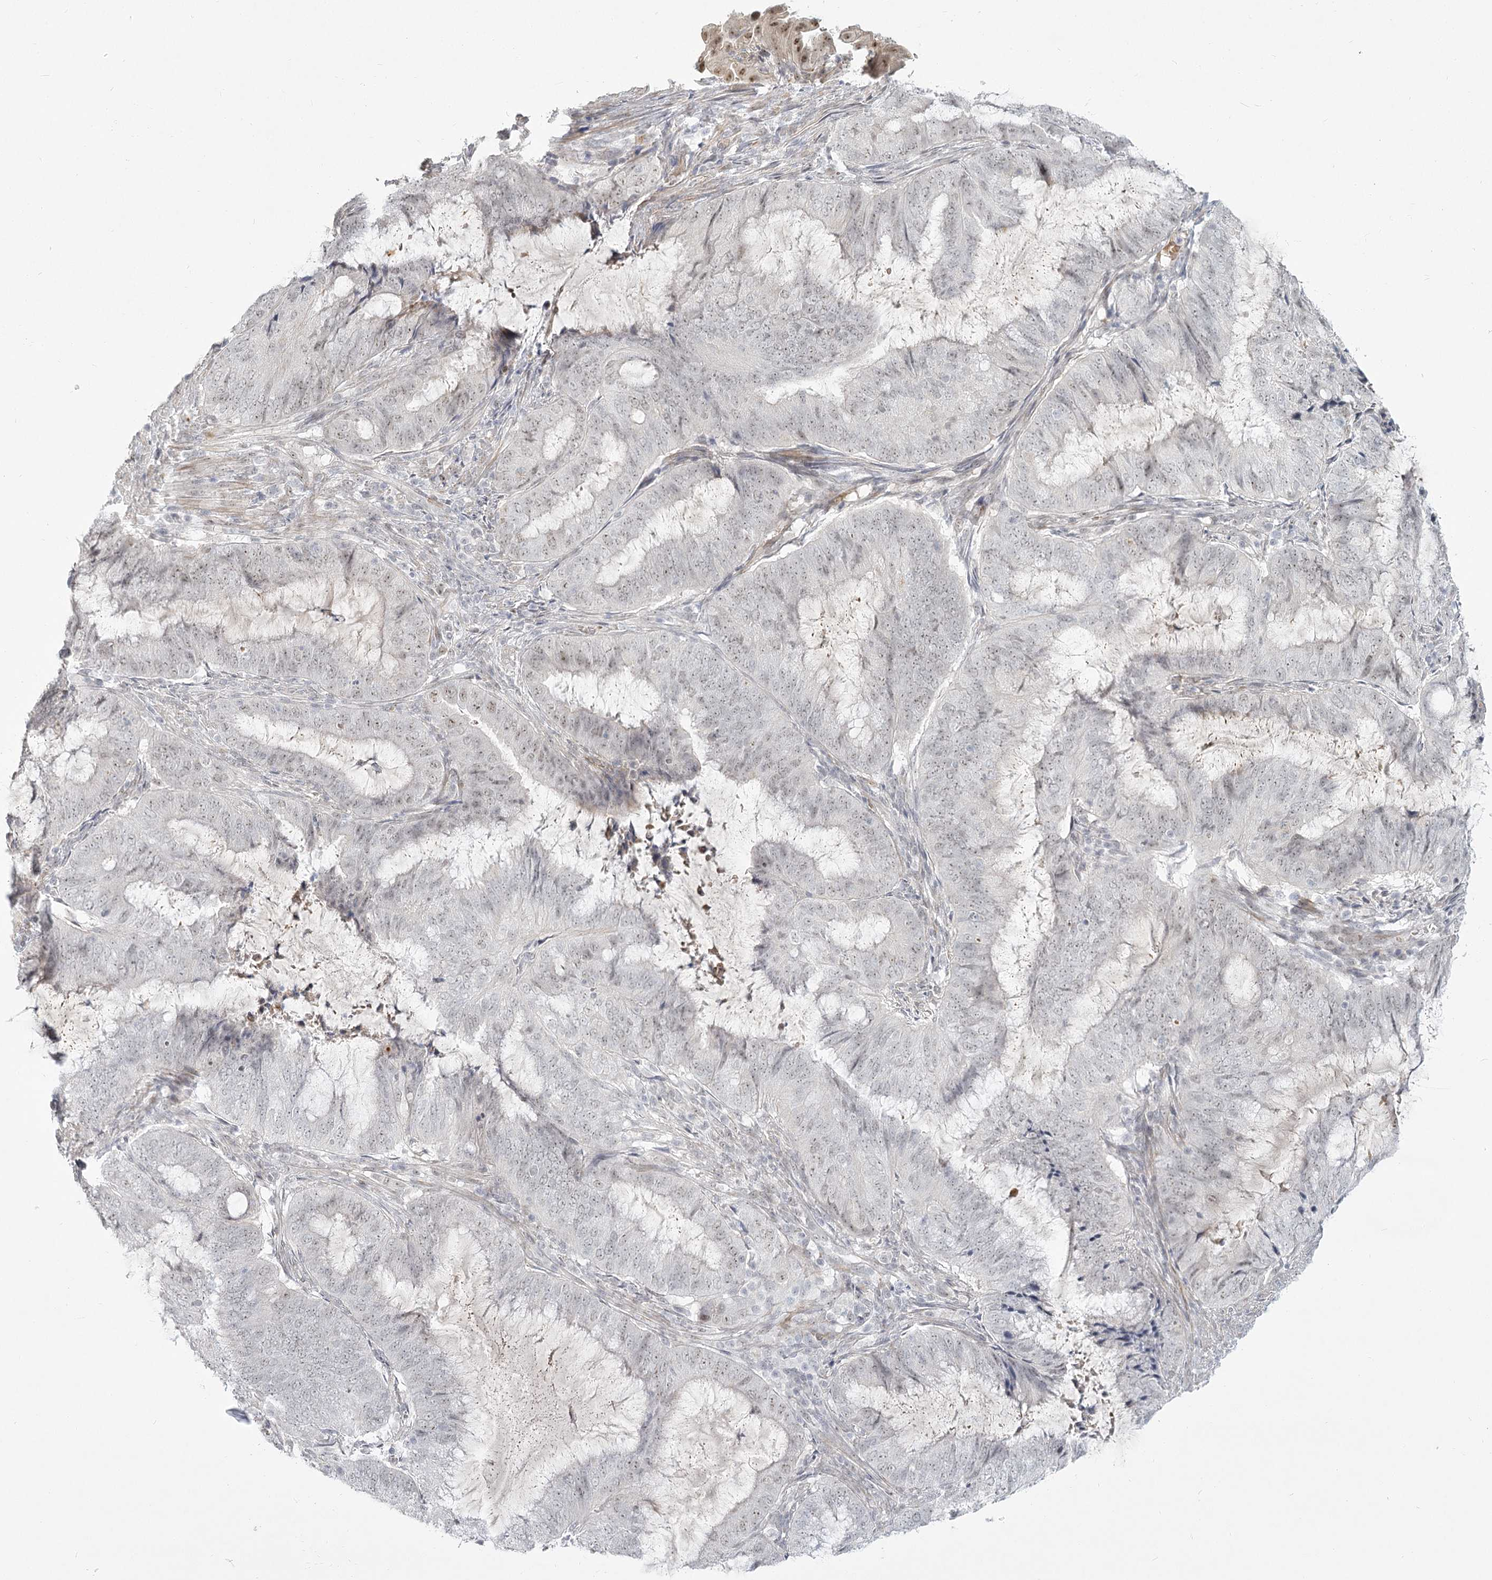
{"staining": {"intensity": "weak", "quantity": "<25%", "location": "nuclear"}, "tissue": "endometrial cancer", "cell_type": "Tumor cells", "image_type": "cancer", "snomed": [{"axis": "morphology", "description": "Adenocarcinoma, NOS"}, {"axis": "topography", "description": "Endometrium"}], "caption": "Tumor cells are negative for brown protein staining in endometrial adenocarcinoma.", "gene": "EXOSC7", "patient": {"sex": "female", "age": 51}}